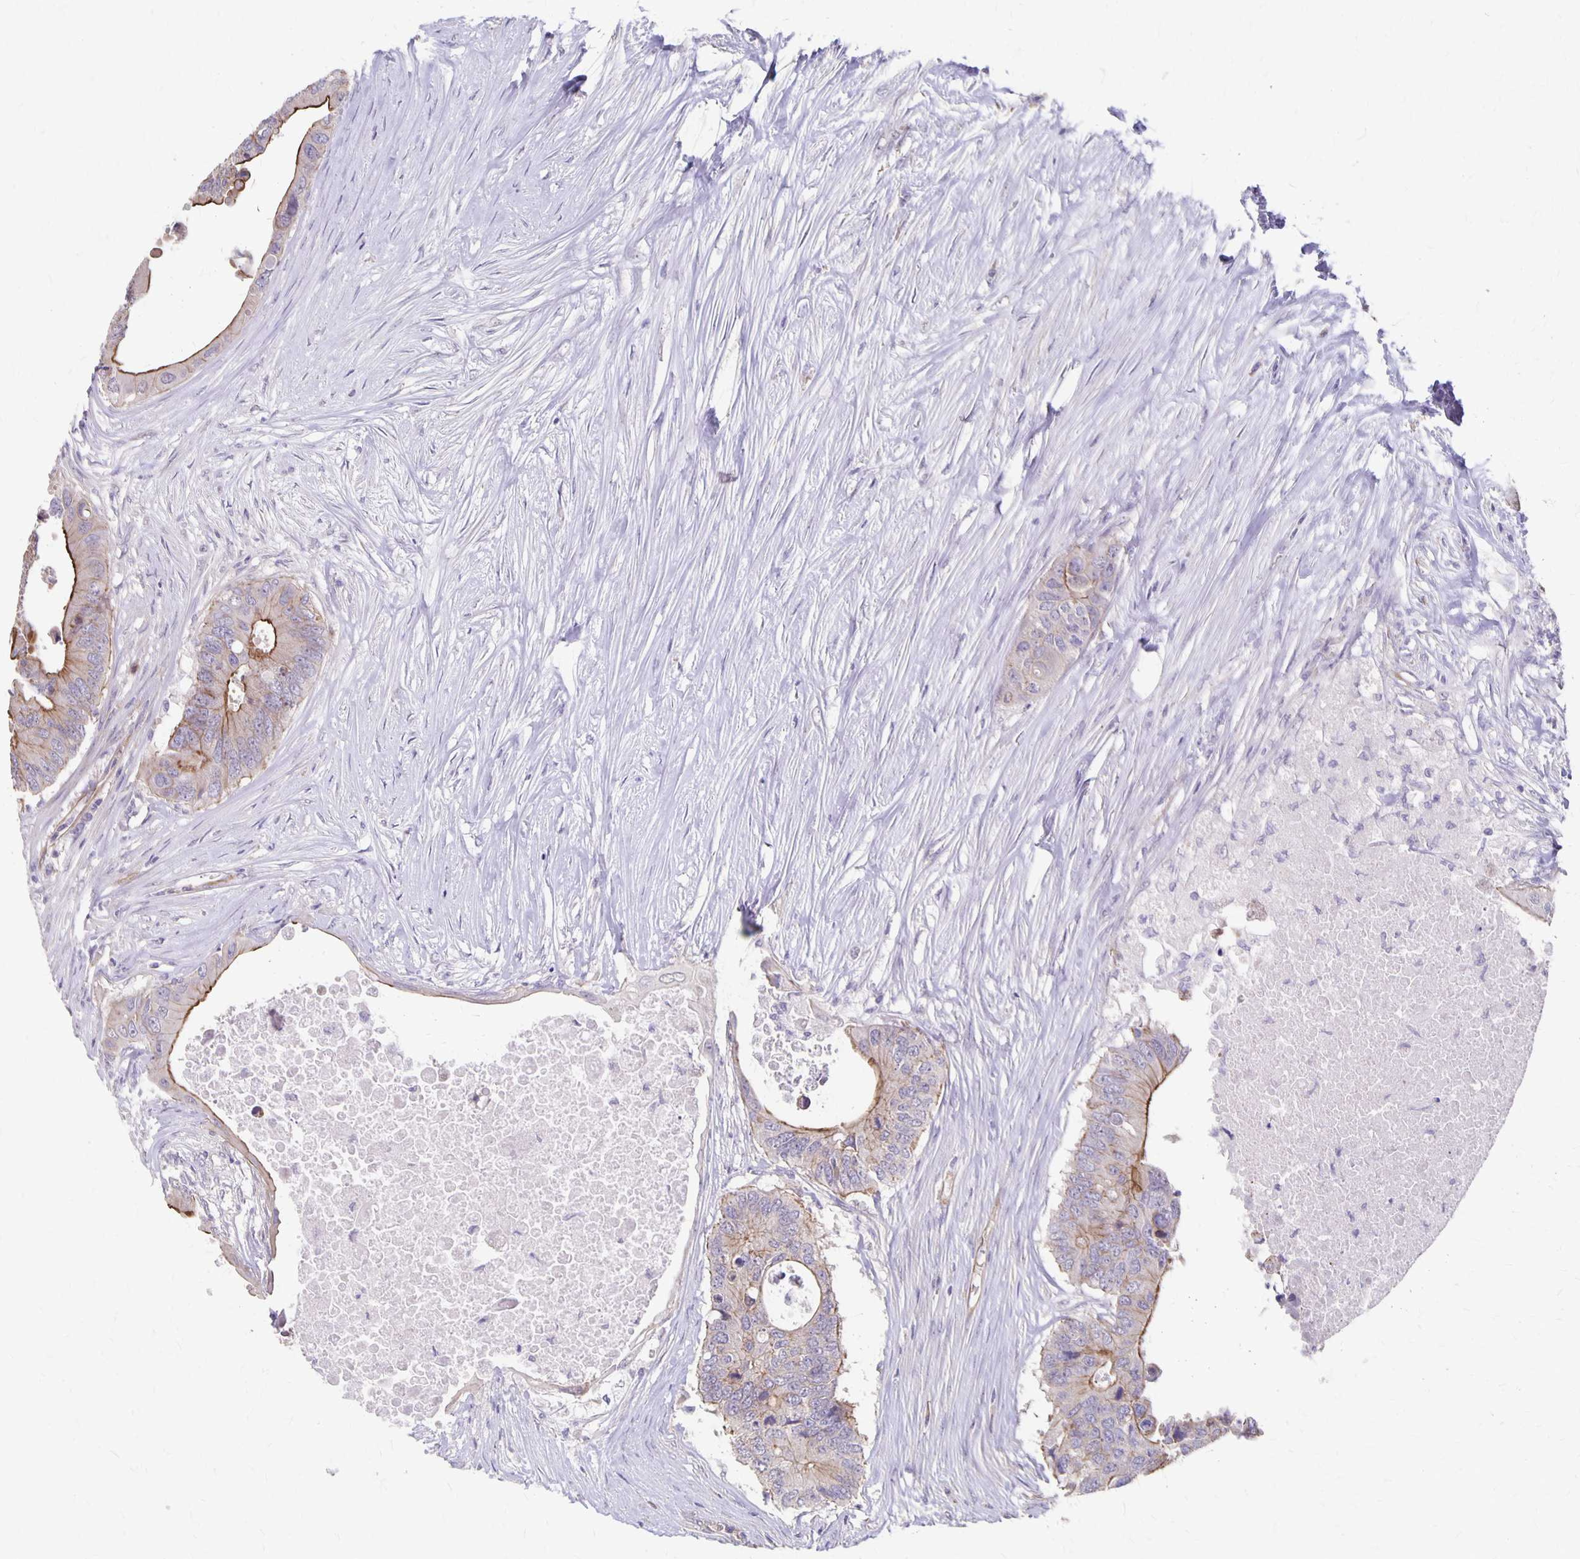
{"staining": {"intensity": "moderate", "quantity": "<25%", "location": "cytoplasmic/membranous"}, "tissue": "colorectal cancer", "cell_type": "Tumor cells", "image_type": "cancer", "snomed": [{"axis": "morphology", "description": "Adenocarcinoma, NOS"}, {"axis": "topography", "description": "Colon"}], "caption": "Immunohistochemistry (IHC) histopathology image of human colorectal adenocarcinoma stained for a protein (brown), which reveals low levels of moderate cytoplasmic/membranous staining in approximately <25% of tumor cells.", "gene": "PPP1R3E", "patient": {"sex": "male", "age": 71}}